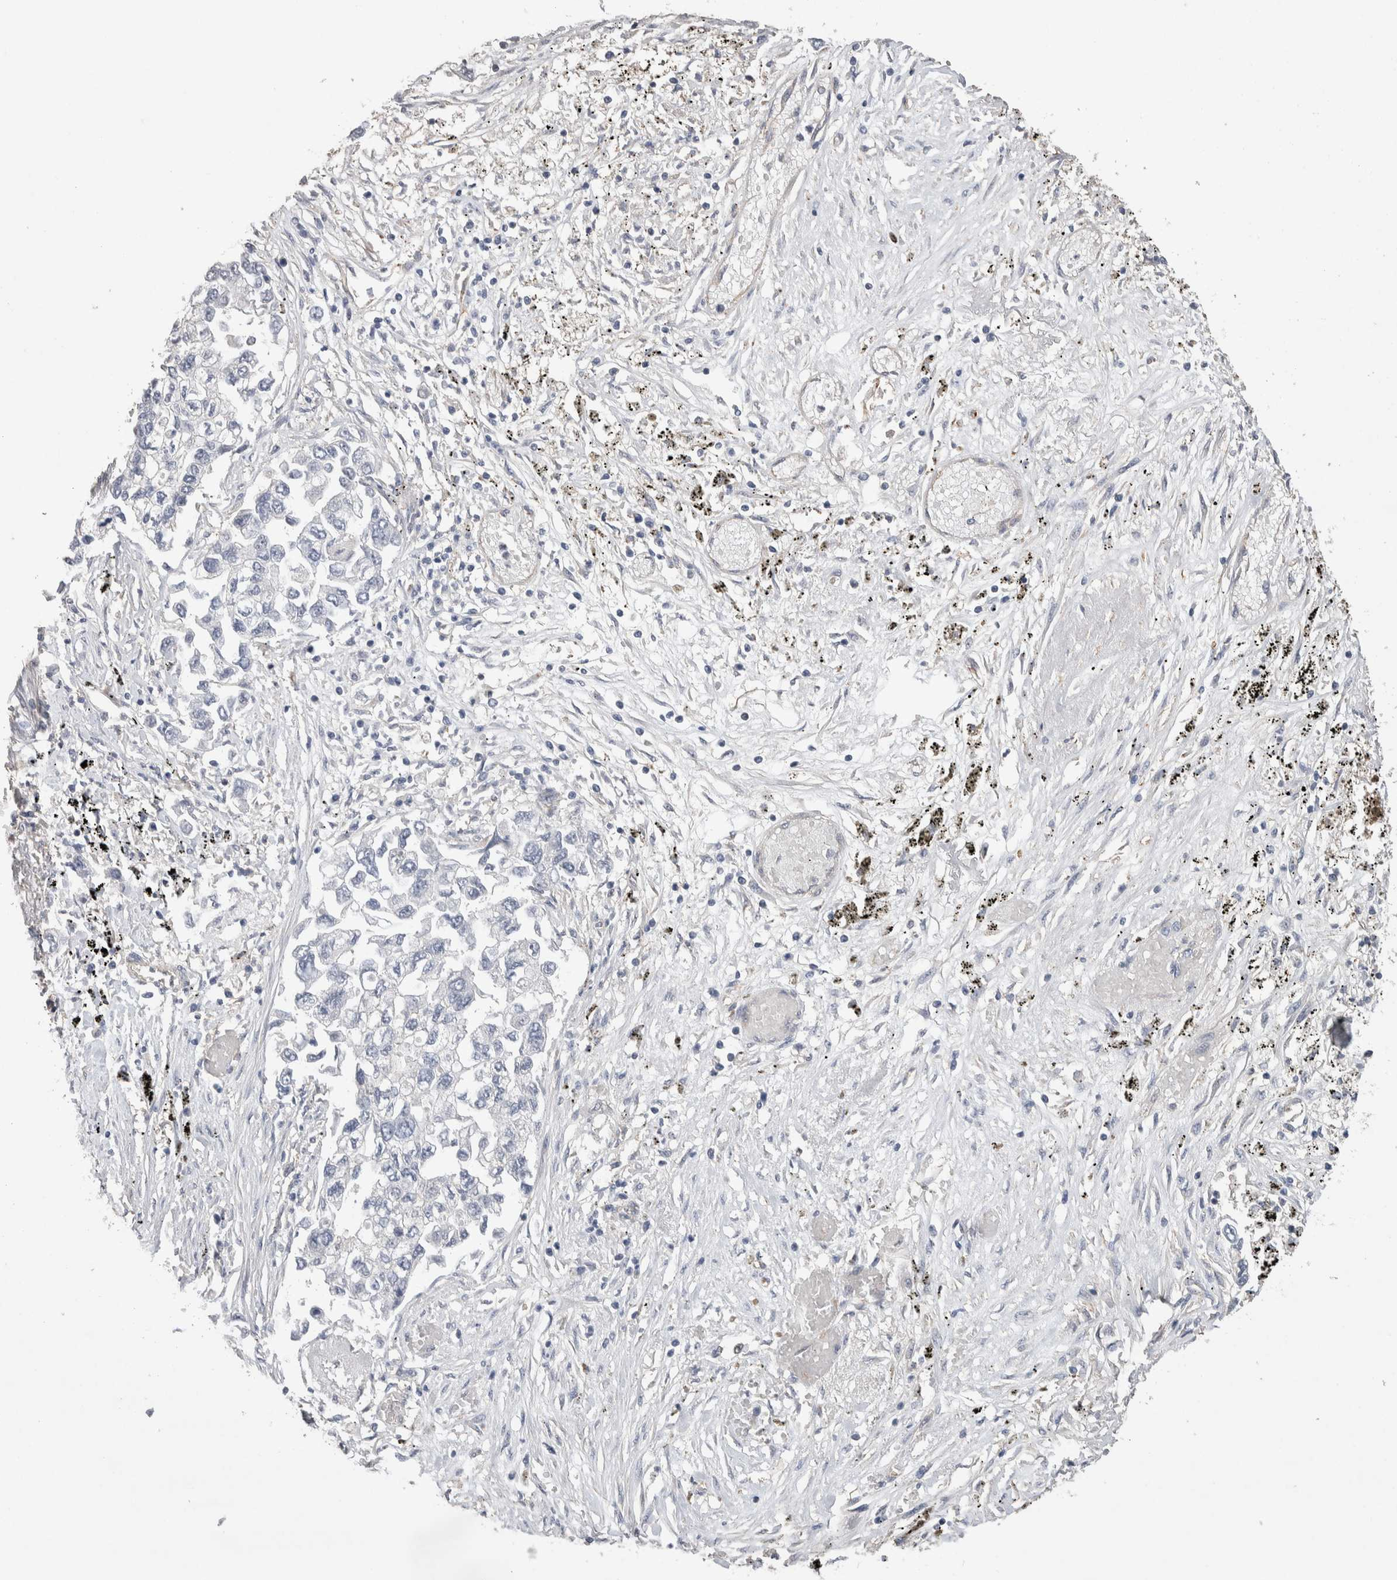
{"staining": {"intensity": "negative", "quantity": "none", "location": "none"}, "tissue": "lung cancer", "cell_type": "Tumor cells", "image_type": "cancer", "snomed": [{"axis": "morphology", "description": "Inflammation, NOS"}, {"axis": "morphology", "description": "Adenocarcinoma, NOS"}, {"axis": "topography", "description": "Lung"}], "caption": "Tumor cells are negative for protein expression in human lung cancer (adenocarcinoma).", "gene": "GCNA", "patient": {"sex": "male", "age": 63}}